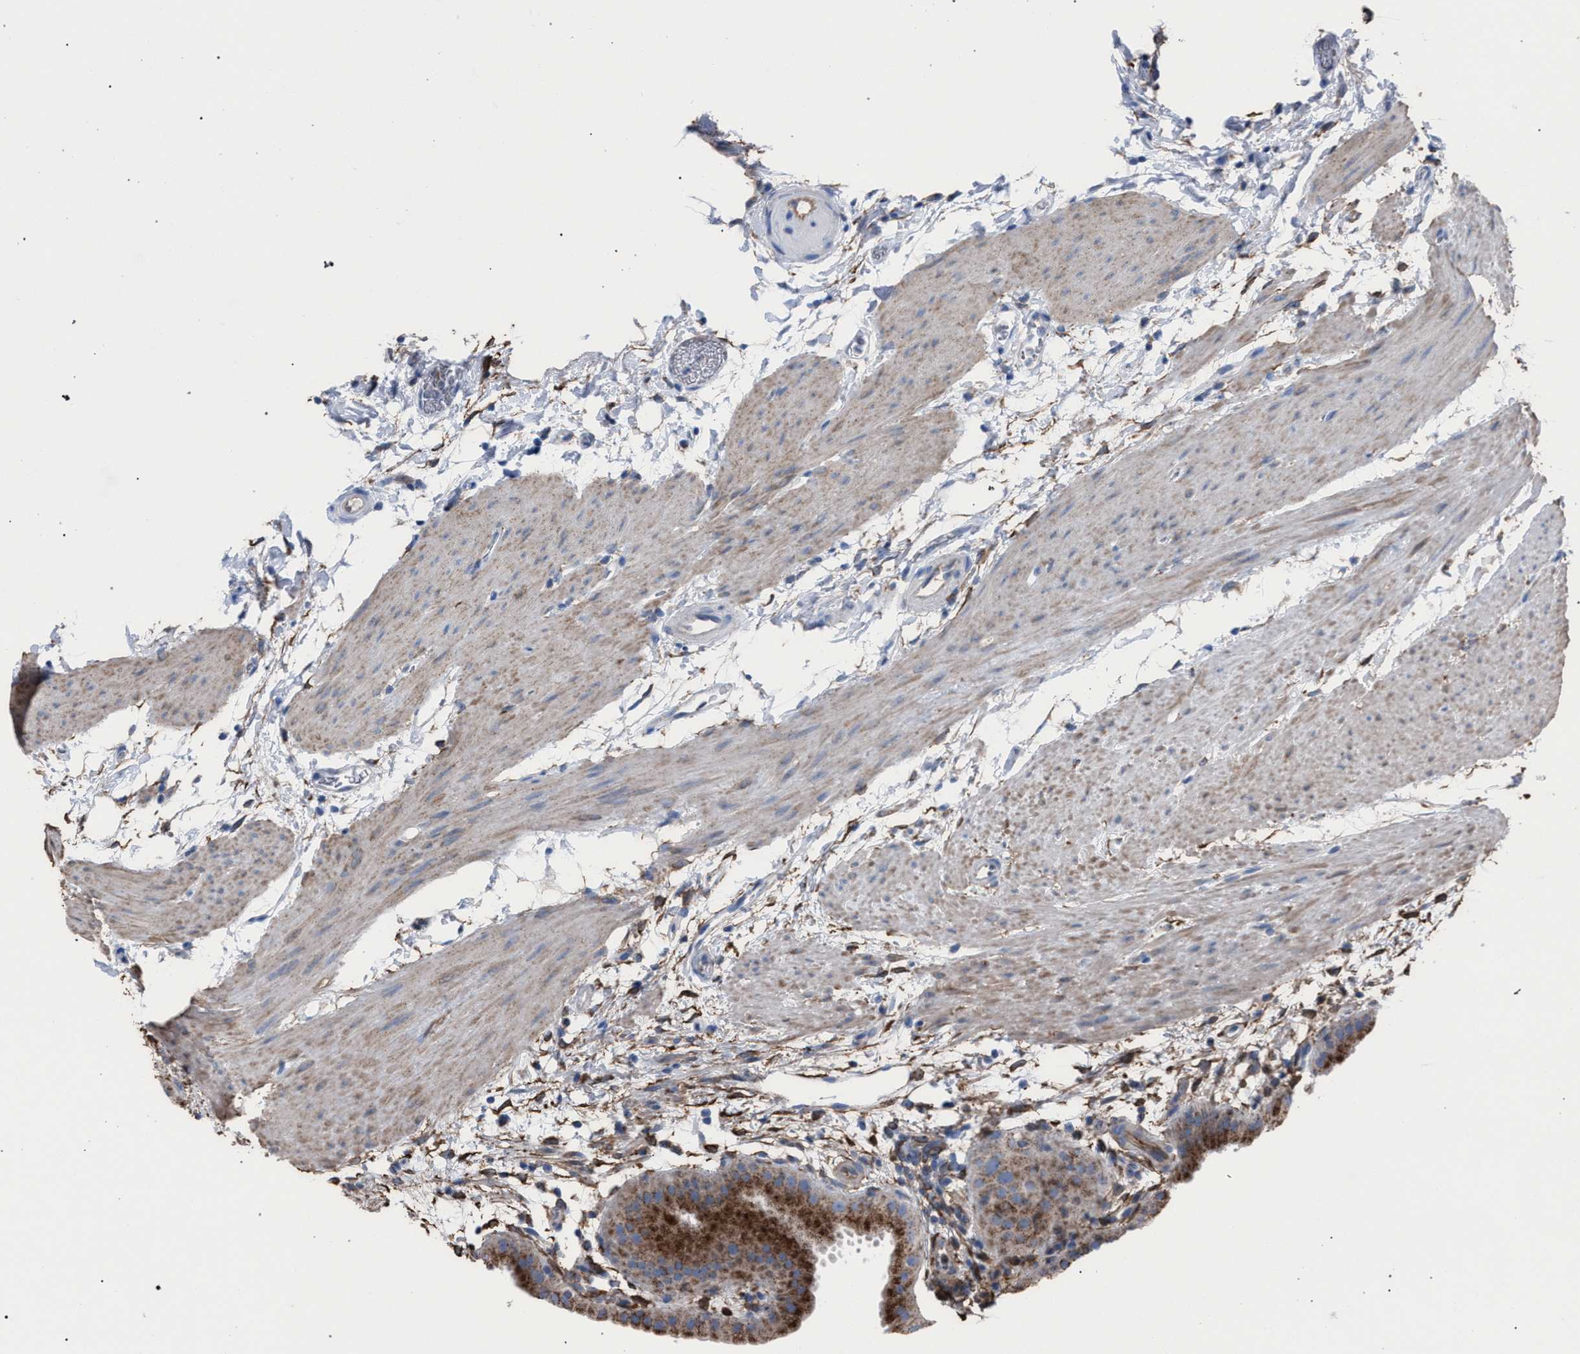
{"staining": {"intensity": "moderate", "quantity": ">75%", "location": "cytoplasmic/membranous"}, "tissue": "gallbladder", "cell_type": "Glandular cells", "image_type": "normal", "snomed": [{"axis": "morphology", "description": "Normal tissue, NOS"}, {"axis": "topography", "description": "Gallbladder"}], "caption": "This image shows benign gallbladder stained with immunohistochemistry (IHC) to label a protein in brown. The cytoplasmic/membranous of glandular cells show moderate positivity for the protein. Nuclei are counter-stained blue.", "gene": "HSD17B4", "patient": {"sex": "female", "age": 64}}